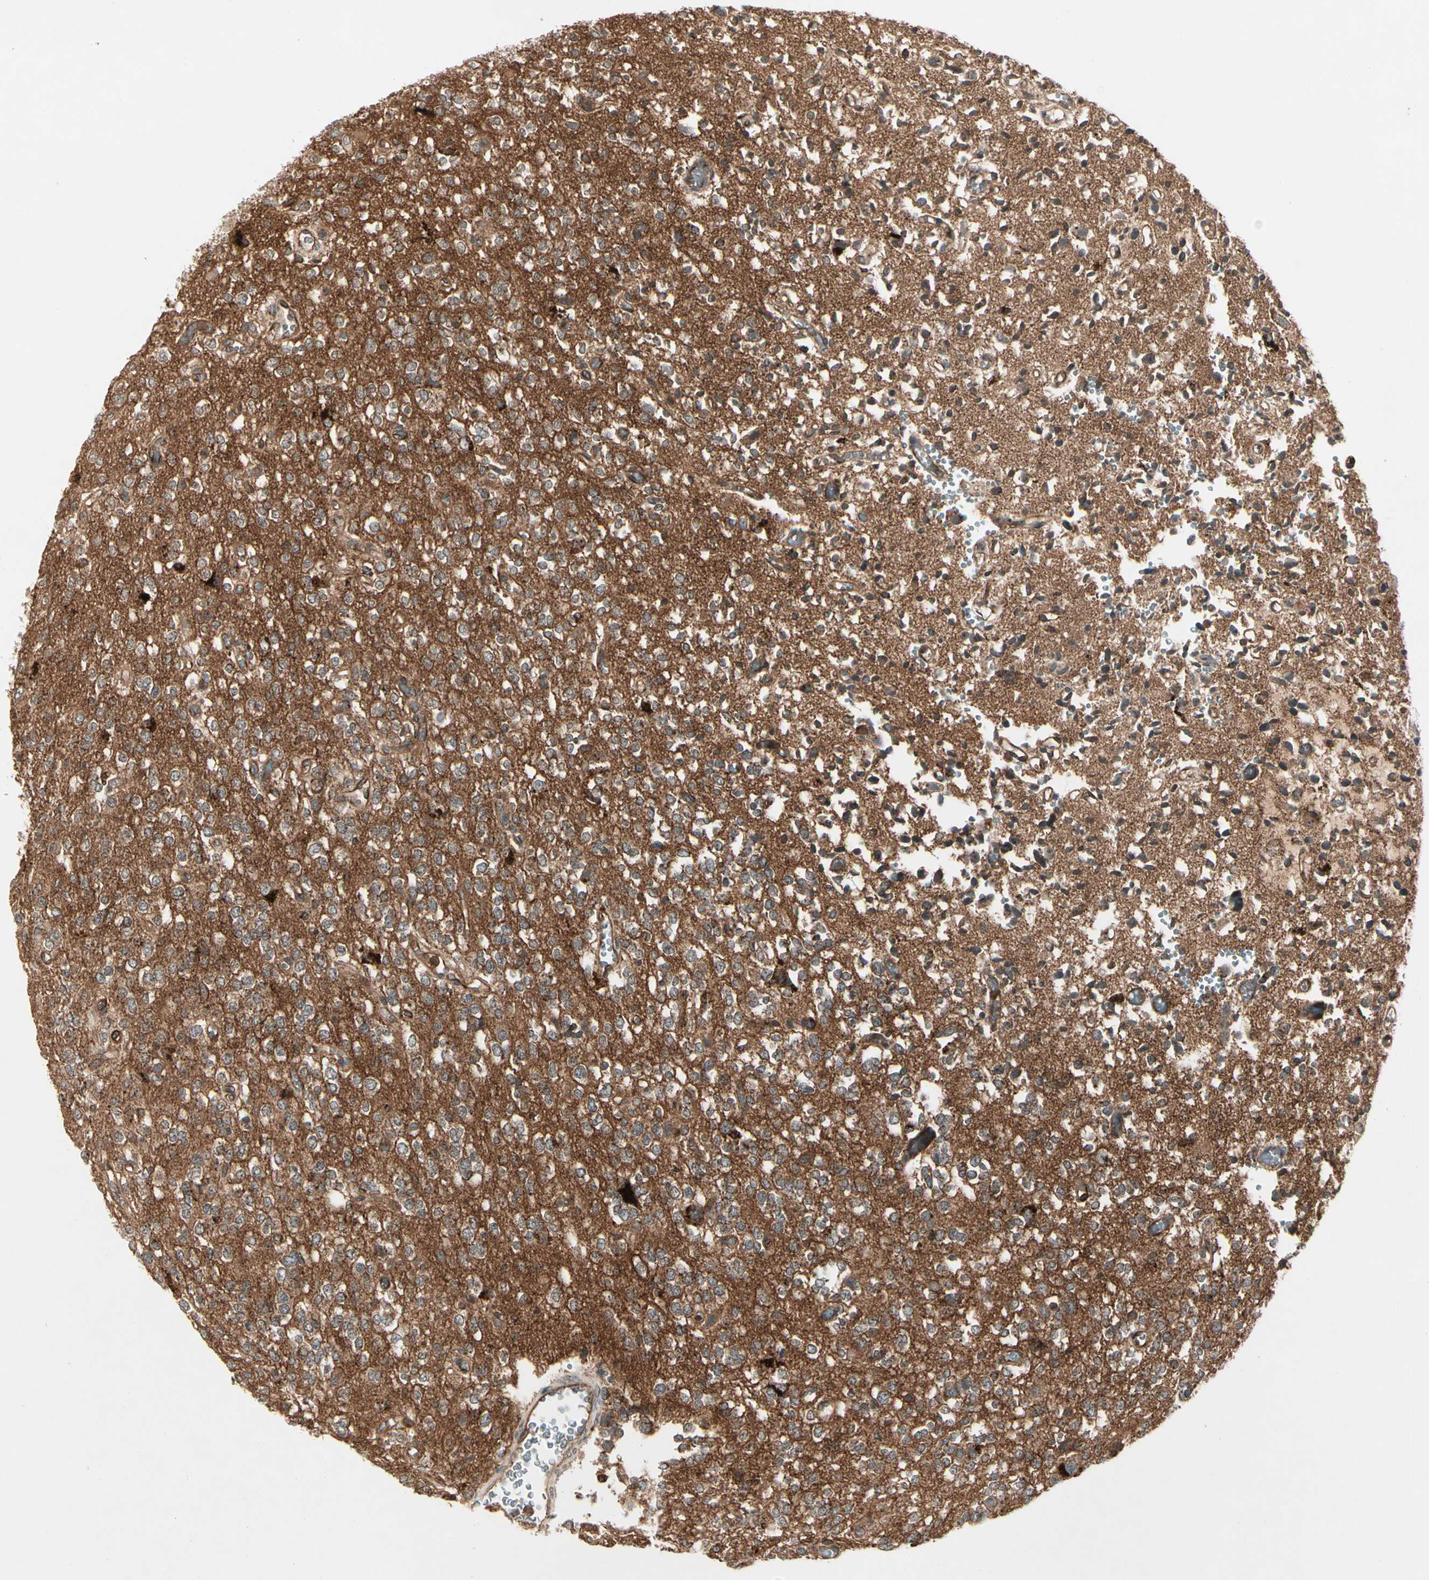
{"staining": {"intensity": "weak", "quantity": ">75%", "location": "cytoplasmic/membranous"}, "tissue": "glioma", "cell_type": "Tumor cells", "image_type": "cancer", "snomed": [{"axis": "morphology", "description": "Glioma, malignant, Low grade"}, {"axis": "topography", "description": "Brain"}], "caption": "Protein expression analysis of human malignant glioma (low-grade) reveals weak cytoplasmic/membranous expression in about >75% of tumor cells.", "gene": "FLOT1", "patient": {"sex": "male", "age": 38}}